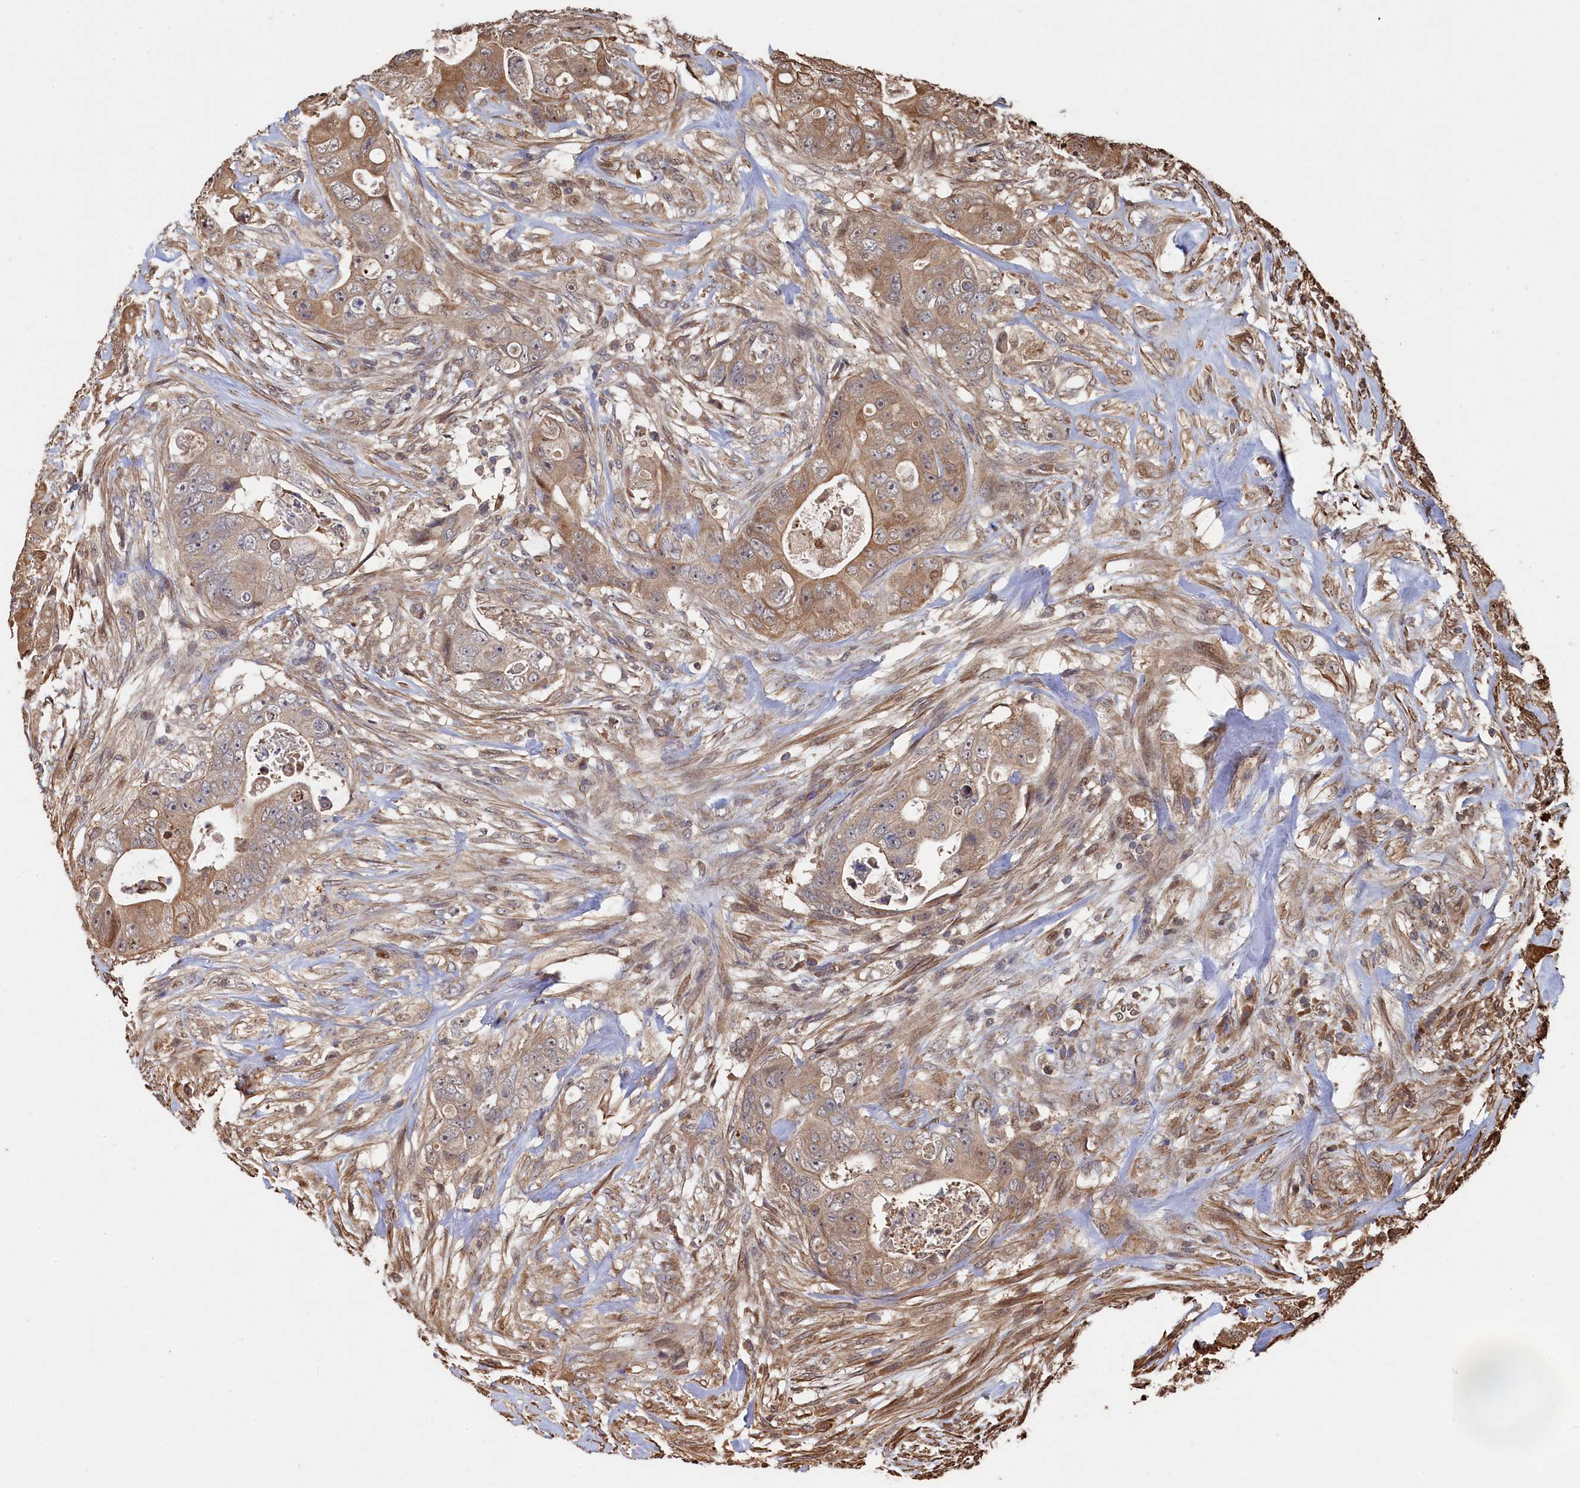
{"staining": {"intensity": "moderate", "quantity": ">75%", "location": "cytoplasmic/membranous"}, "tissue": "colorectal cancer", "cell_type": "Tumor cells", "image_type": "cancer", "snomed": [{"axis": "morphology", "description": "Adenocarcinoma, NOS"}, {"axis": "topography", "description": "Colon"}], "caption": "A photomicrograph of colorectal cancer stained for a protein demonstrates moderate cytoplasmic/membranous brown staining in tumor cells.", "gene": "PIGN", "patient": {"sex": "female", "age": 46}}